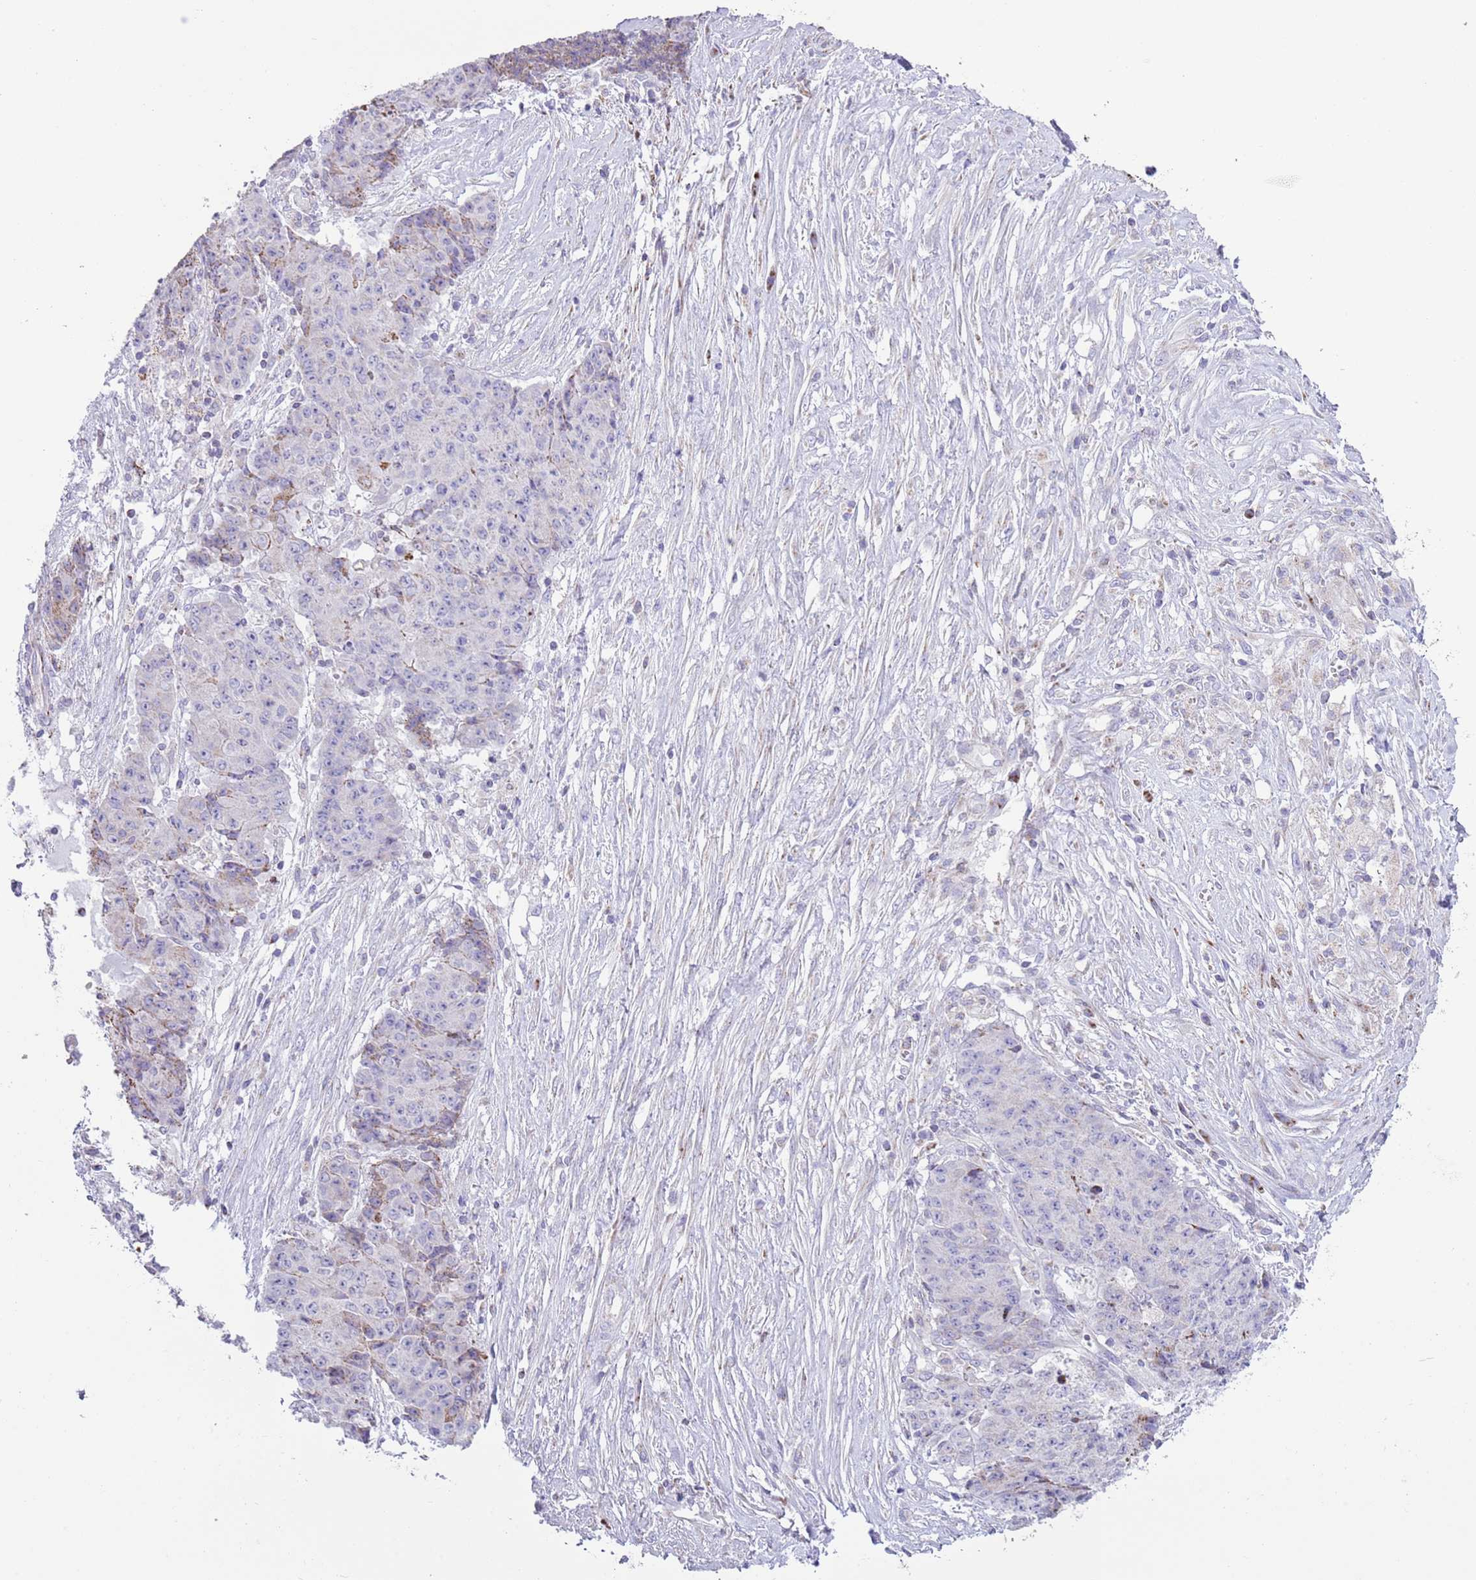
{"staining": {"intensity": "weak", "quantity": "<25%", "location": "cytoplasmic/membranous"}, "tissue": "ovarian cancer", "cell_type": "Tumor cells", "image_type": "cancer", "snomed": [{"axis": "morphology", "description": "Carcinoma, endometroid"}, {"axis": "topography", "description": "Ovary"}], "caption": "High magnification brightfield microscopy of ovarian endometroid carcinoma stained with DAB (3,3'-diaminobenzidine) (brown) and counterstained with hematoxylin (blue): tumor cells show no significant positivity.", "gene": "ATP6V1B1", "patient": {"sex": "female", "age": 42}}